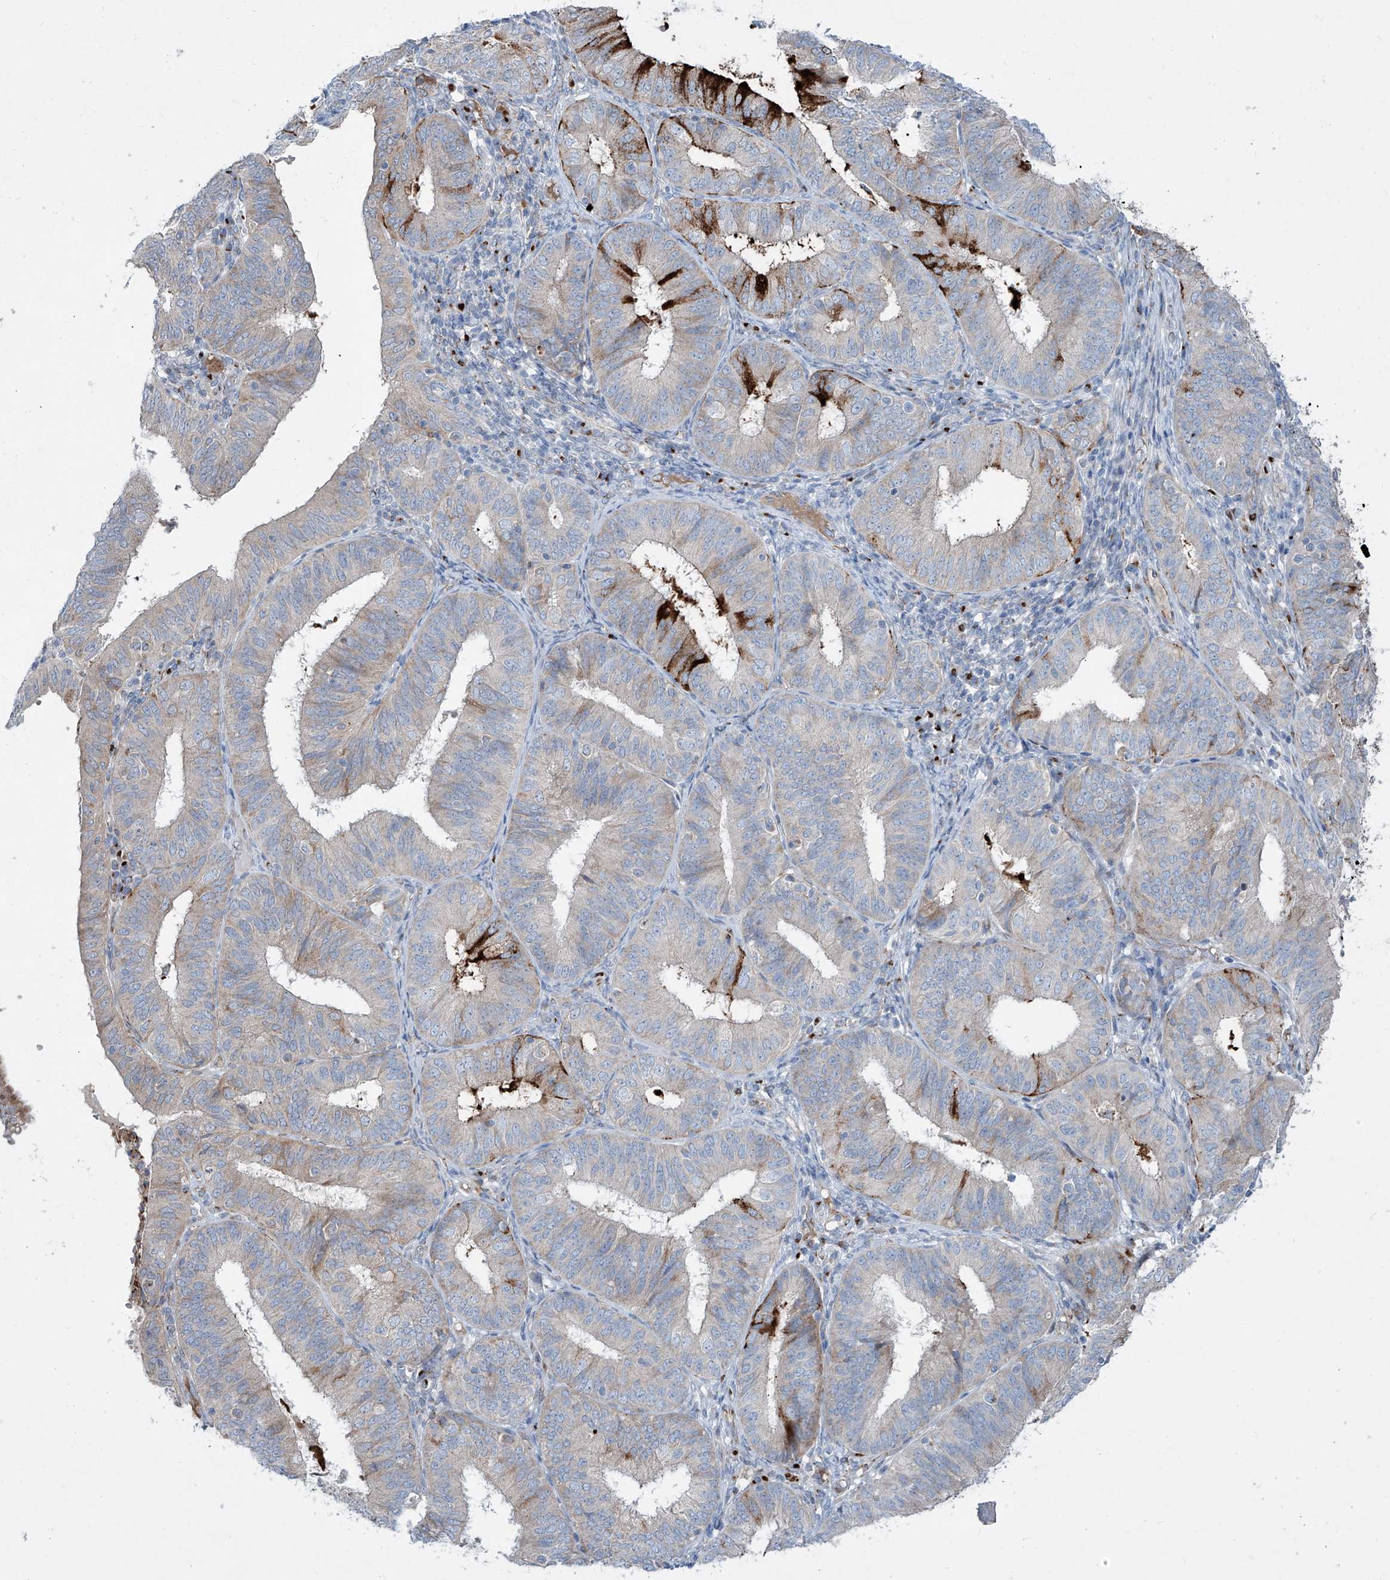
{"staining": {"intensity": "strong", "quantity": "<25%", "location": "cytoplasmic/membranous"}, "tissue": "endometrial cancer", "cell_type": "Tumor cells", "image_type": "cancer", "snomed": [{"axis": "morphology", "description": "Adenocarcinoma, NOS"}, {"axis": "topography", "description": "Endometrium"}], "caption": "DAB immunohistochemical staining of endometrial cancer (adenocarcinoma) demonstrates strong cytoplasmic/membranous protein staining in approximately <25% of tumor cells.", "gene": "CDH5", "patient": {"sex": "female", "age": 51}}